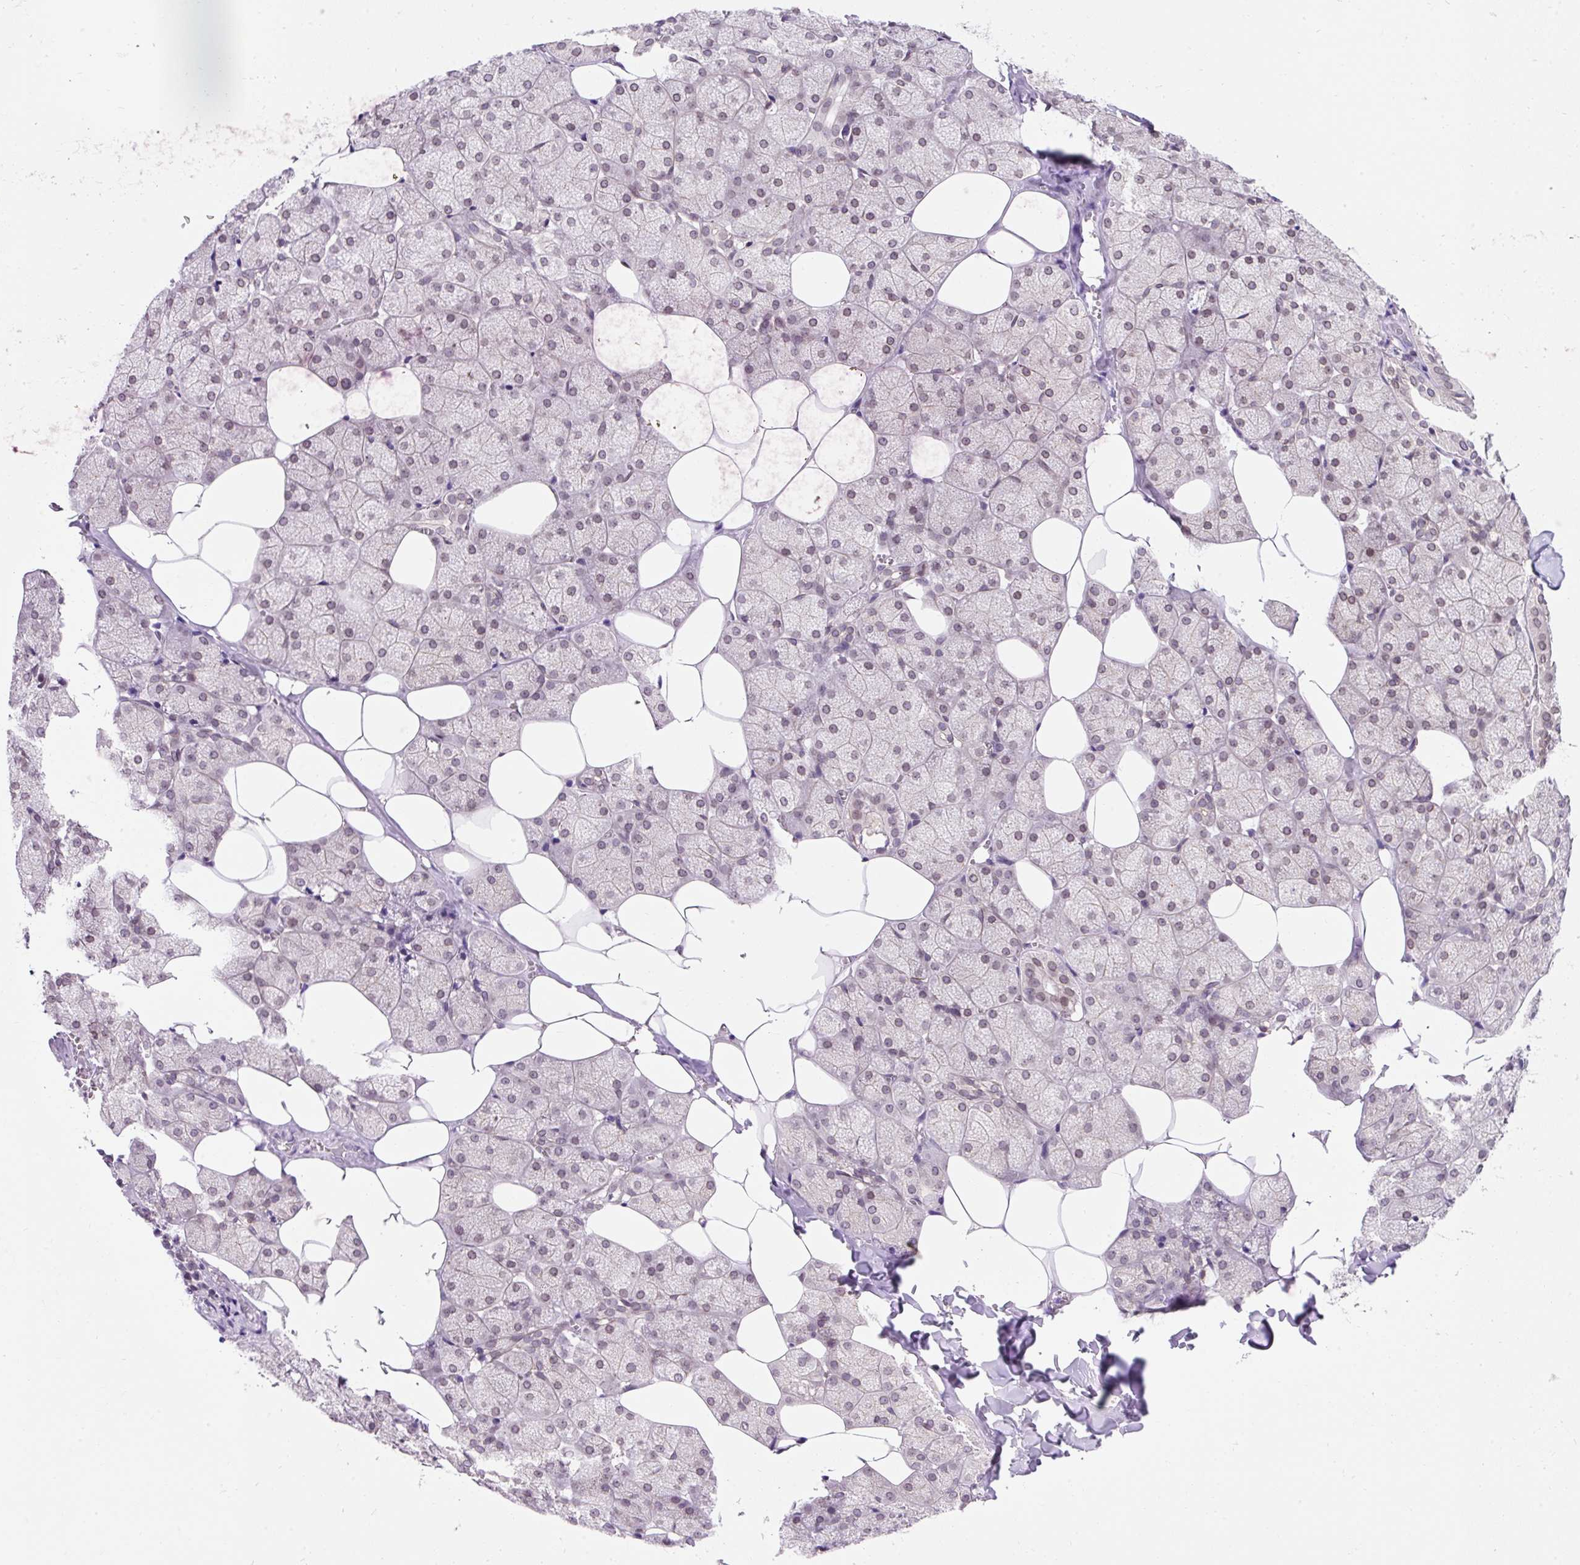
{"staining": {"intensity": "weak", "quantity": "25%-75%", "location": "cytoplasmic/membranous,nuclear"}, "tissue": "salivary gland", "cell_type": "Glandular cells", "image_type": "normal", "snomed": [{"axis": "morphology", "description": "Normal tissue, NOS"}, {"axis": "topography", "description": "Salivary gland"}, {"axis": "topography", "description": "Peripheral nerve tissue"}], "caption": "A low amount of weak cytoplasmic/membranous,nuclear staining is appreciated in about 25%-75% of glandular cells in normal salivary gland. The staining is performed using DAB (3,3'-diaminobenzidine) brown chromogen to label protein expression. The nuclei are counter-stained blue using hematoxylin.", "gene": "ZNF610", "patient": {"sex": "male", "age": 38}}